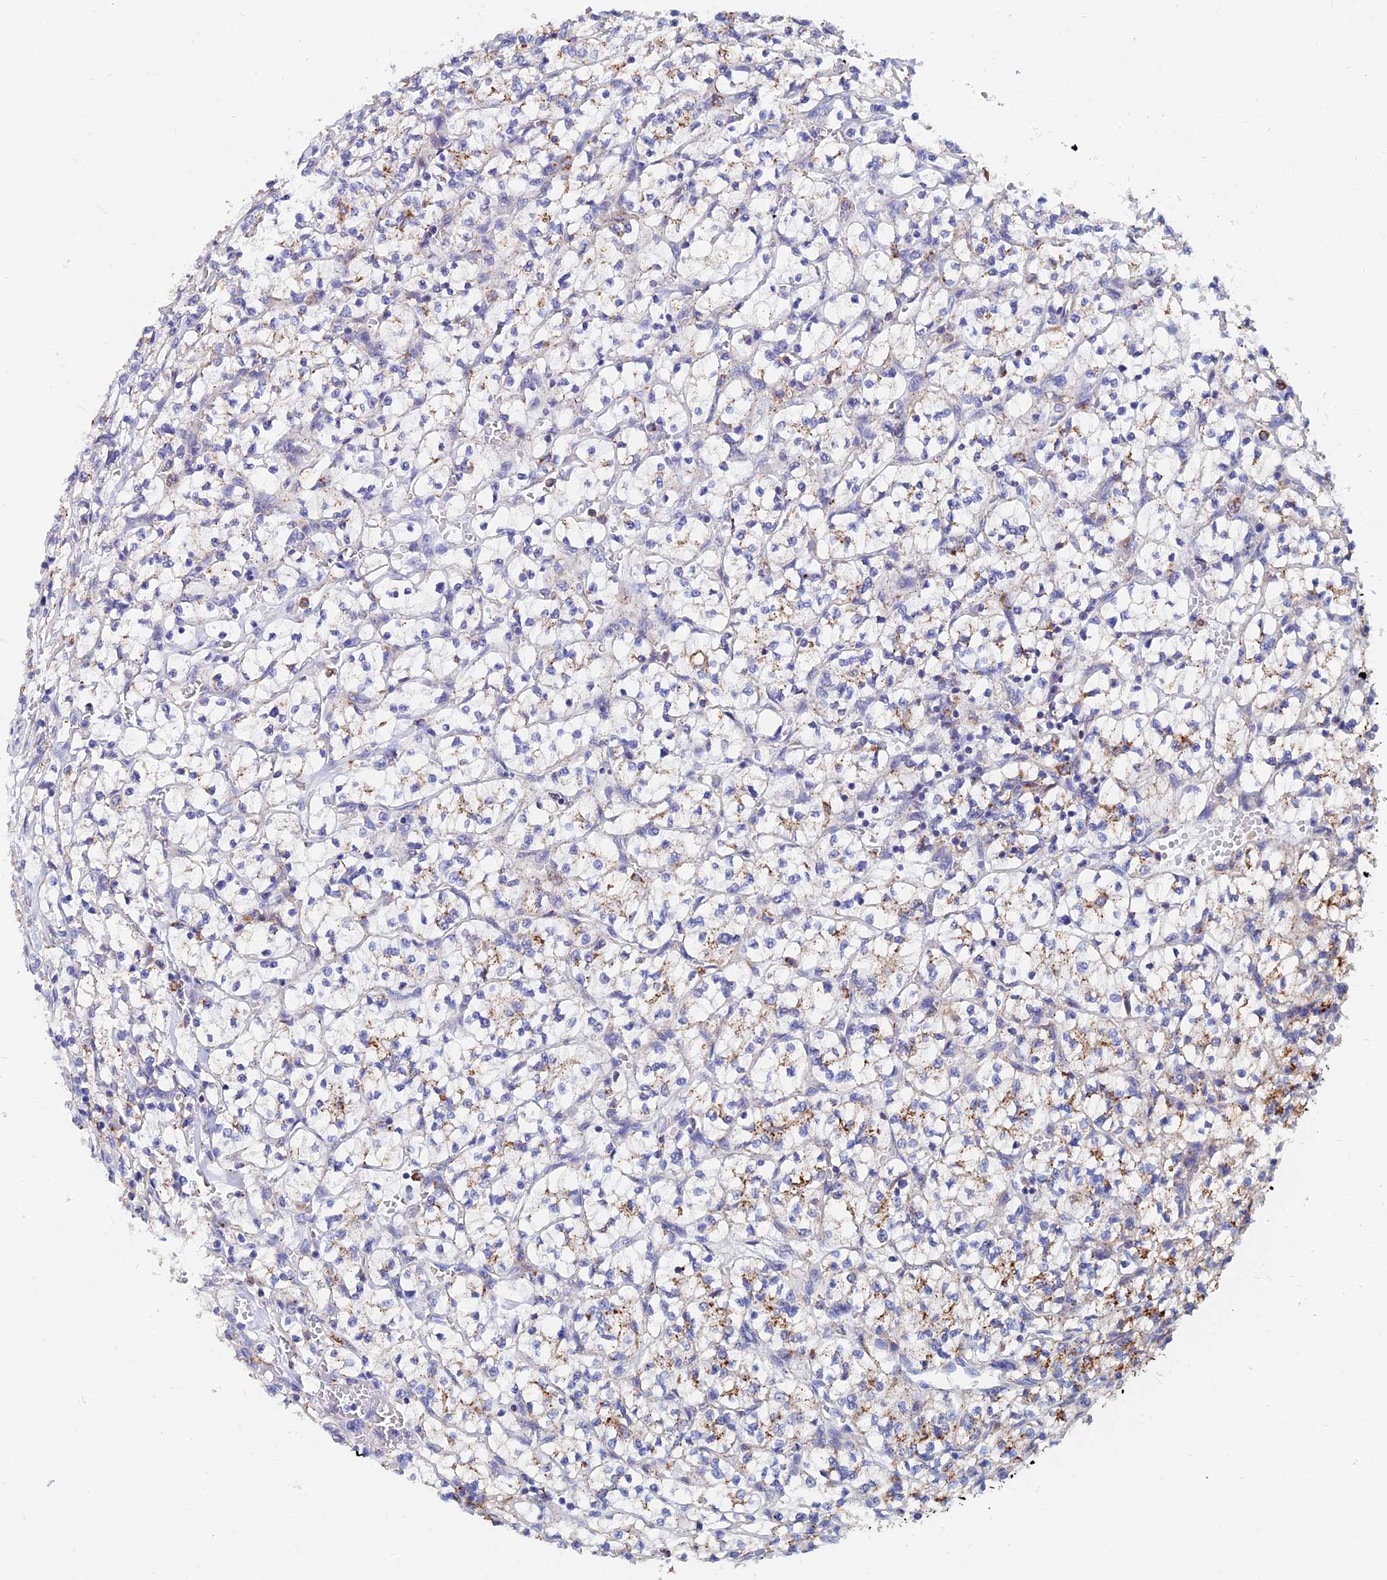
{"staining": {"intensity": "moderate", "quantity": "25%-75%", "location": "cytoplasmic/membranous"}, "tissue": "renal cancer", "cell_type": "Tumor cells", "image_type": "cancer", "snomed": [{"axis": "morphology", "description": "Adenocarcinoma, NOS"}, {"axis": "topography", "description": "Kidney"}], "caption": "Immunohistochemistry photomicrograph of neoplastic tissue: renal cancer stained using IHC reveals medium levels of moderate protein expression localized specifically in the cytoplasmic/membranous of tumor cells, appearing as a cytoplasmic/membranous brown color.", "gene": "SPNS1", "patient": {"sex": "female", "age": 64}}